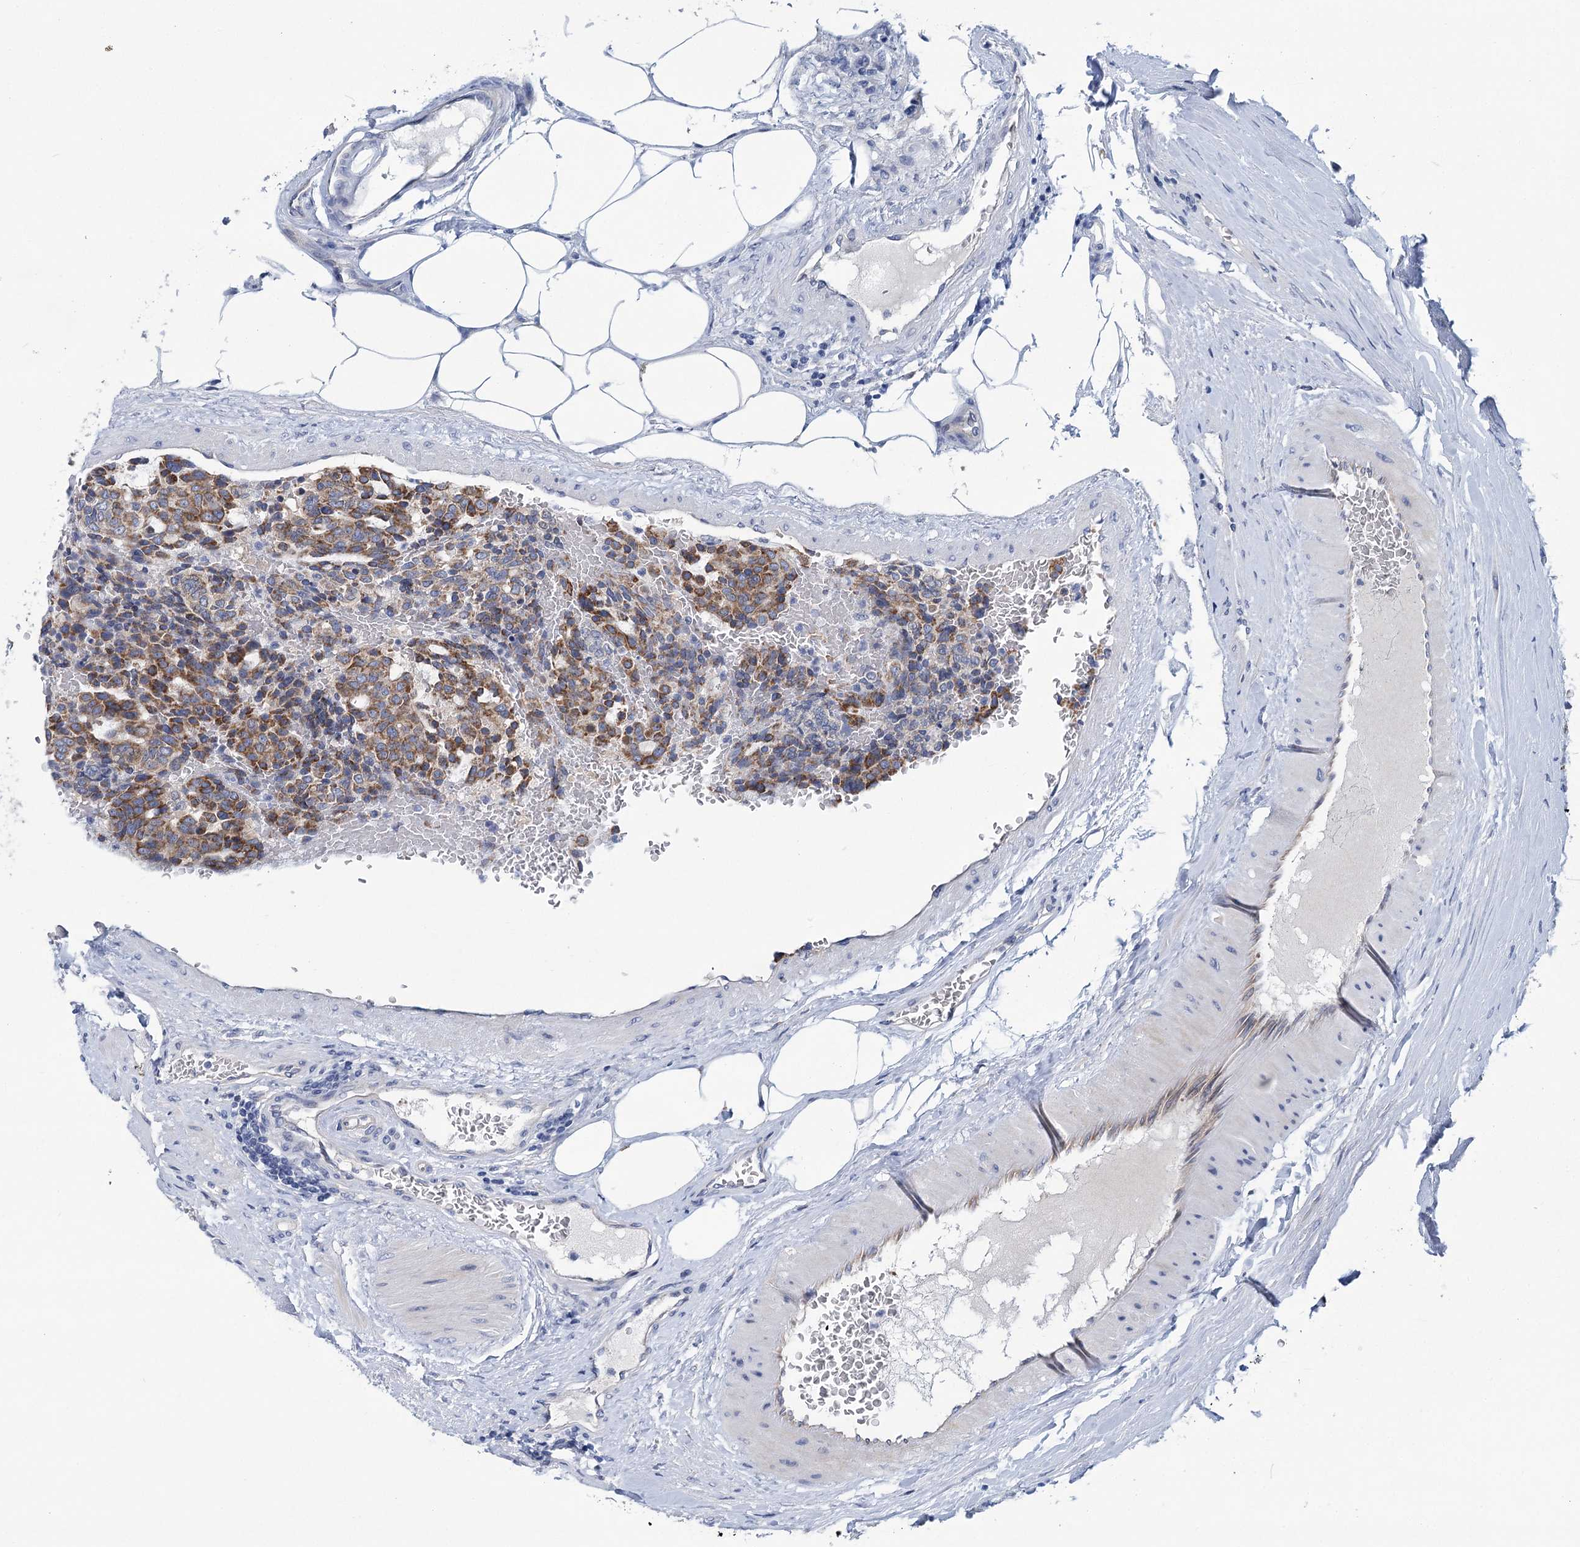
{"staining": {"intensity": "moderate", "quantity": "25%-75%", "location": "cytoplasmic/membranous"}, "tissue": "carcinoid", "cell_type": "Tumor cells", "image_type": "cancer", "snomed": [{"axis": "morphology", "description": "Carcinoid, malignant, NOS"}, {"axis": "topography", "description": "Pancreas"}], "caption": "Tumor cells reveal medium levels of moderate cytoplasmic/membranous staining in approximately 25%-75% of cells in human carcinoid. (Brightfield microscopy of DAB IHC at high magnification).", "gene": "CHDH", "patient": {"sex": "female", "age": 54}}